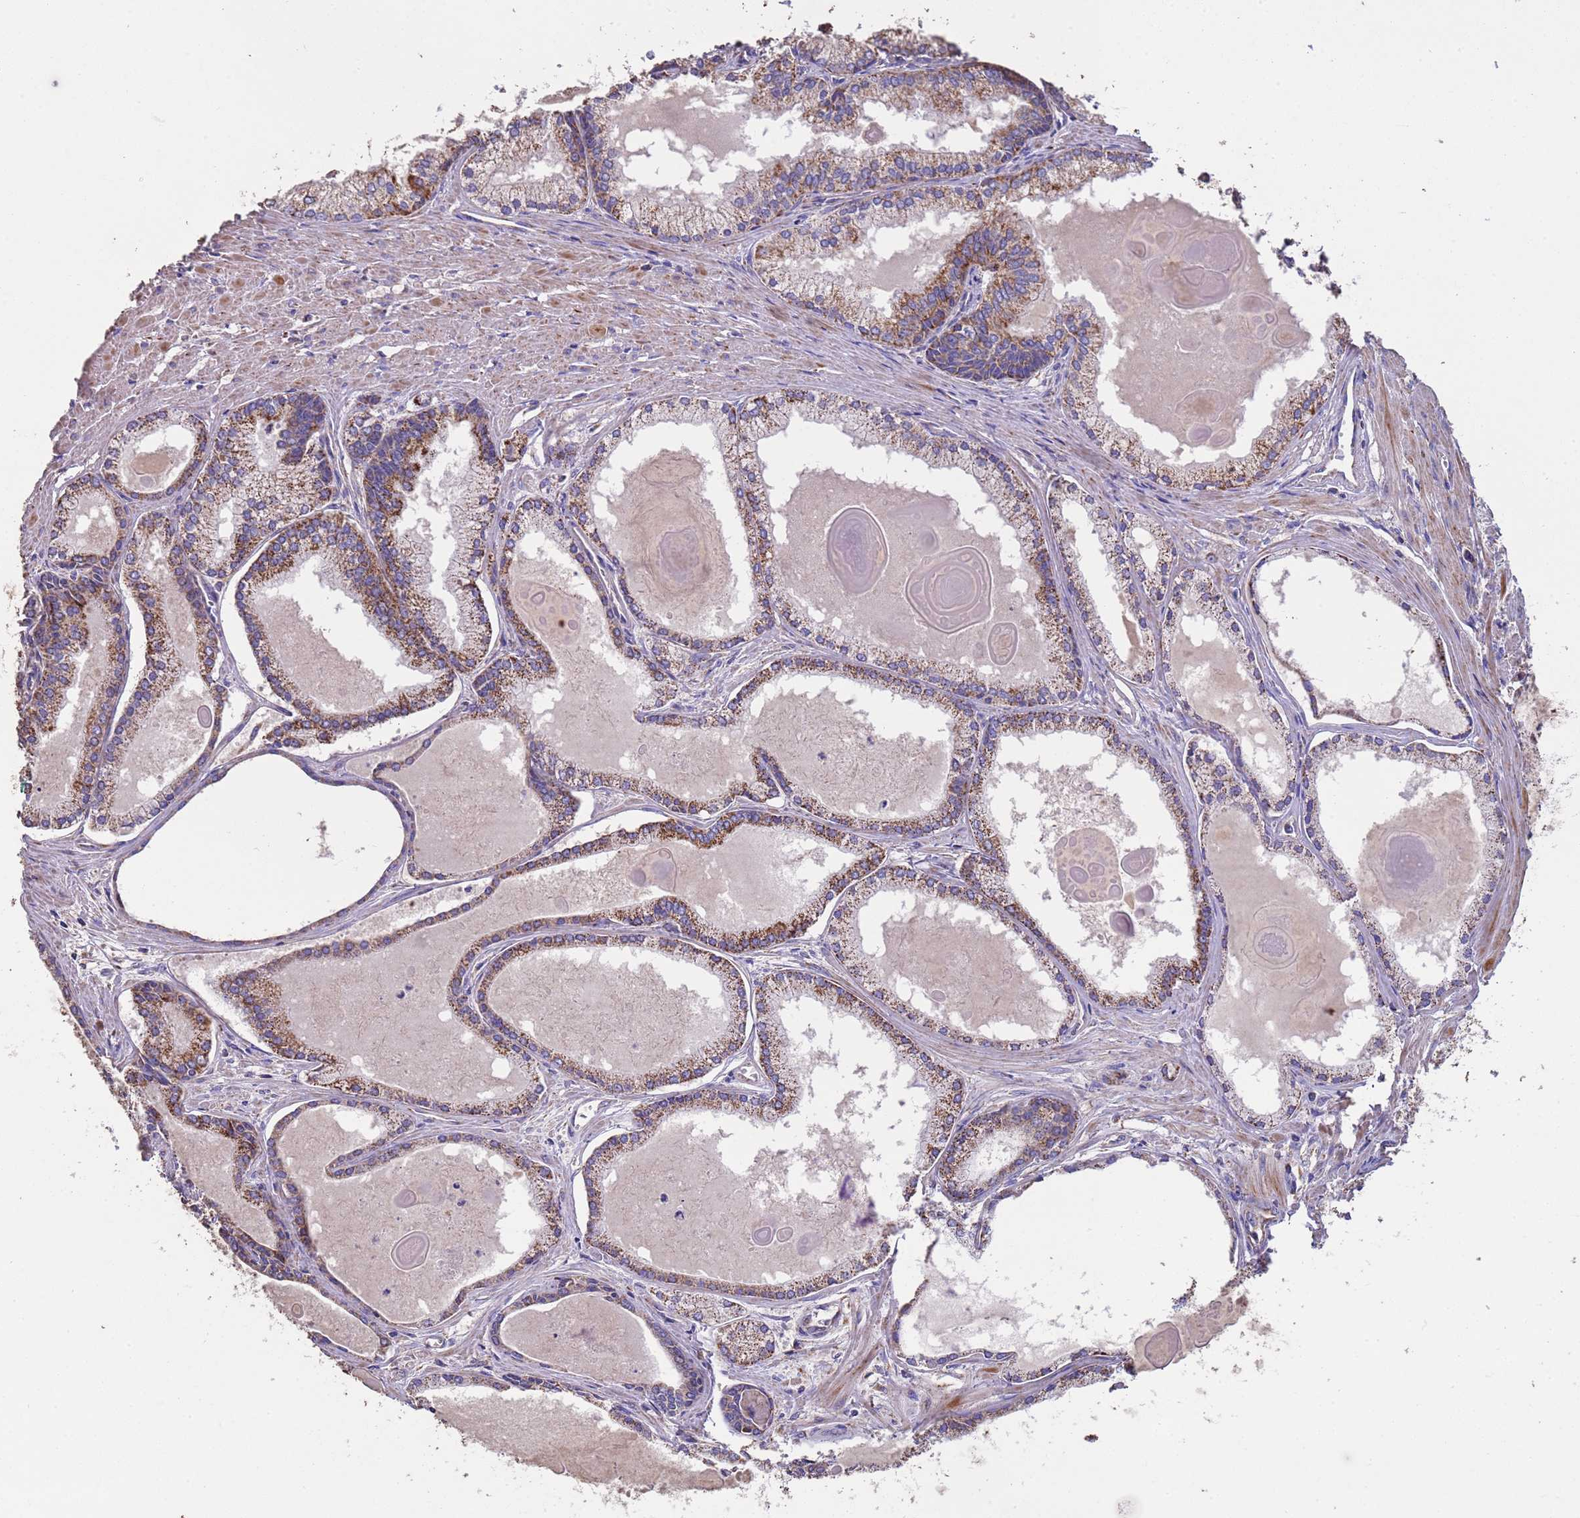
{"staining": {"intensity": "strong", "quantity": "25%-75%", "location": "cytoplasmic/membranous"}, "tissue": "prostate cancer", "cell_type": "Tumor cells", "image_type": "cancer", "snomed": [{"axis": "morphology", "description": "Adenocarcinoma, High grade"}, {"axis": "topography", "description": "Prostate"}], "caption": "The image displays a brown stain indicating the presence of a protein in the cytoplasmic/membranous of tumor cells in prostate cancer.", "gene": "ZNFX1", "patient": {"sex": "male", "age": 68}}